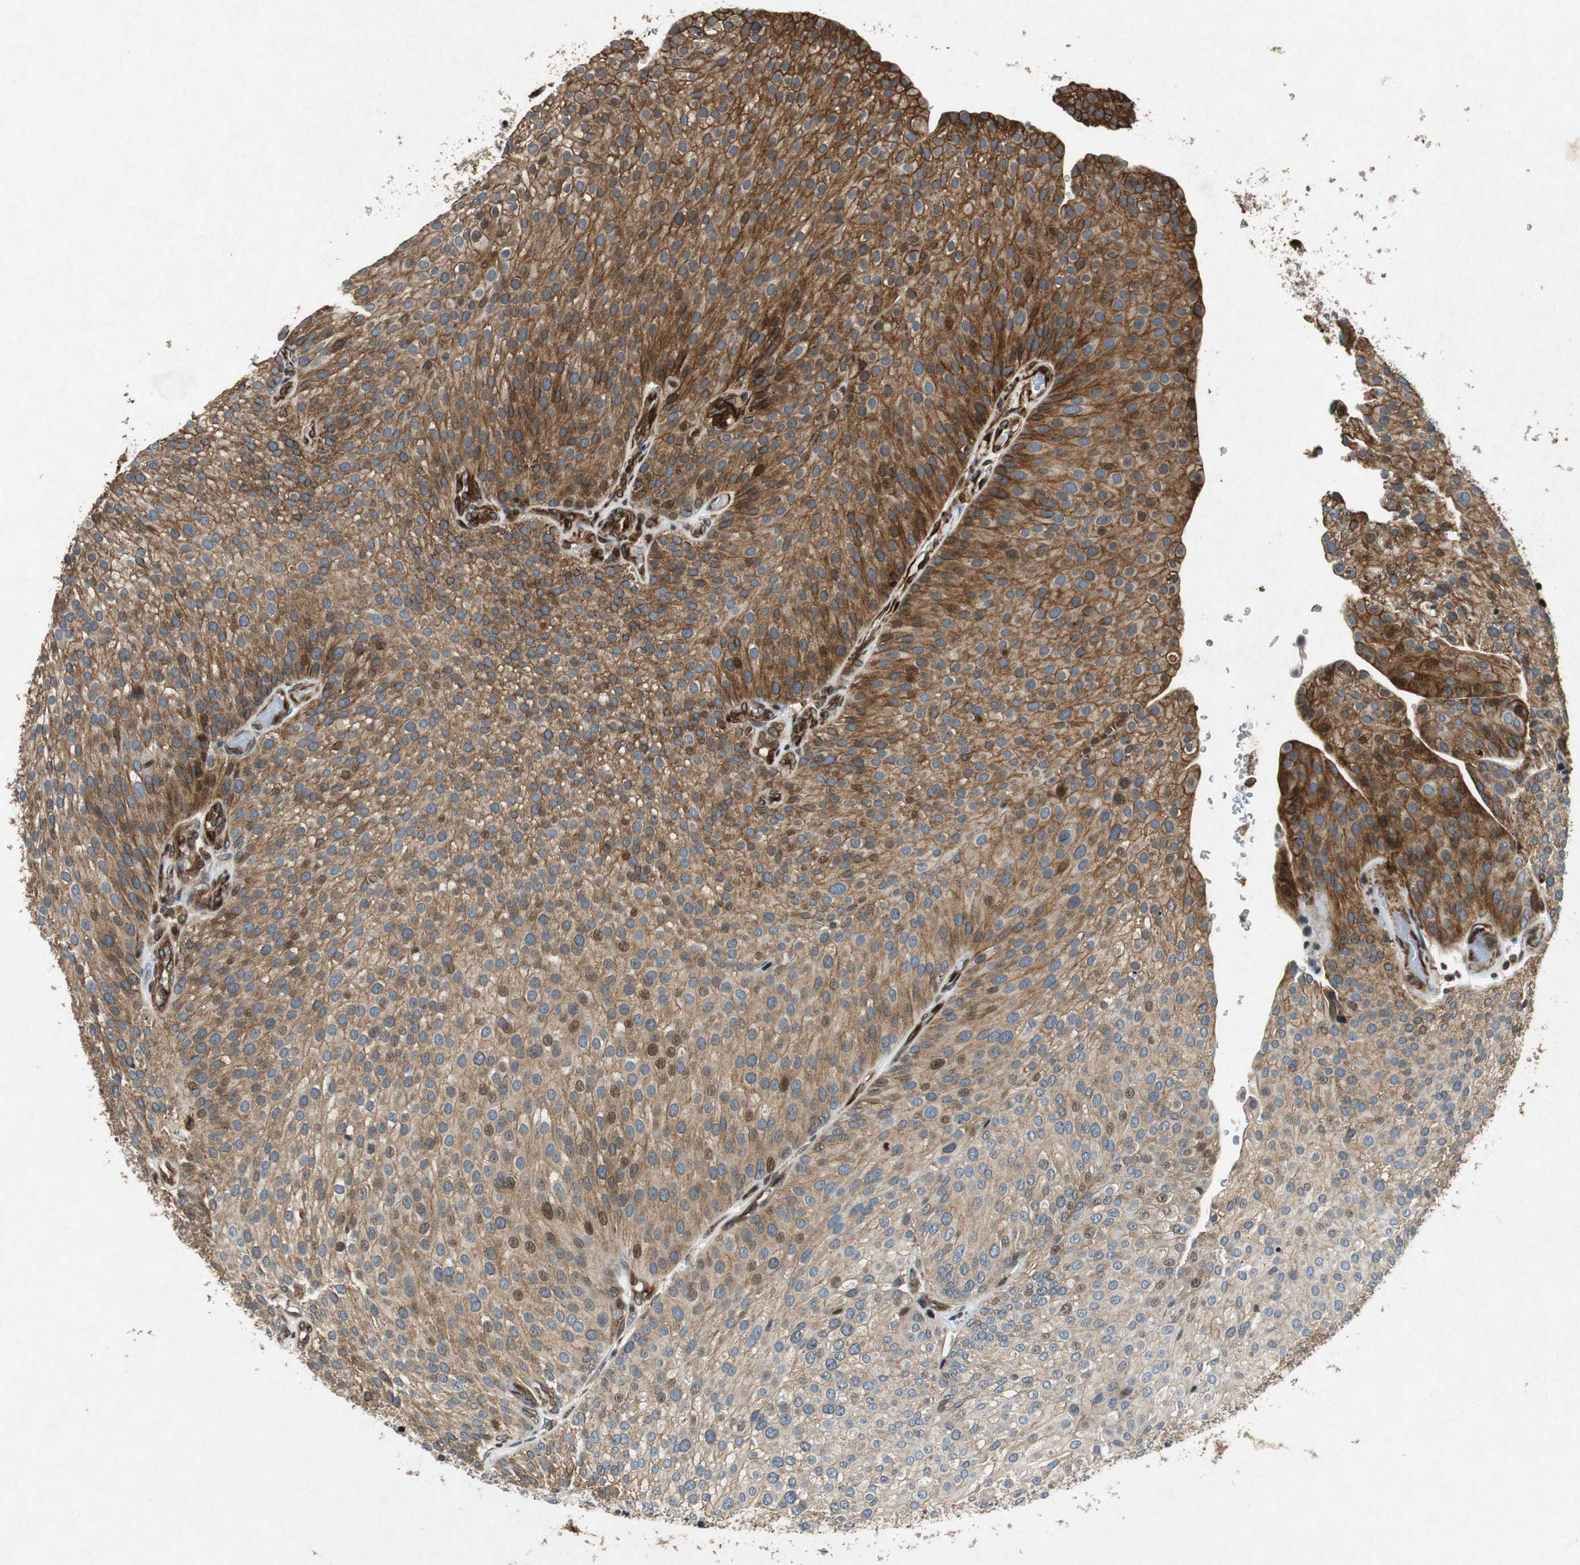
{"staining": {"intensity": "moderate", "quantity": ">75%", "location": "cytoplasmic/membranous"}, "tissue": "urothelial cancer", "cell_type": "Tumor cells", "image_type": "cancer", "snomed": [{"axis": "morphology", "description": "Urothelial carcinoma, Low grade"}, {"axis": "topography", "description": "Smooth muscle"}, {"axis": "topography", "description": "Urinary bladder"}], "caption": "This photomicrograph exhibits immunohistochemistry staining of human low-grade urothelial carcinoma, with medium moderate cytoplasmic/membranous staining in about >75% of tumor cells.", "gene": "TUBA4A", "patient": {"sex": "male", "age": 60}}